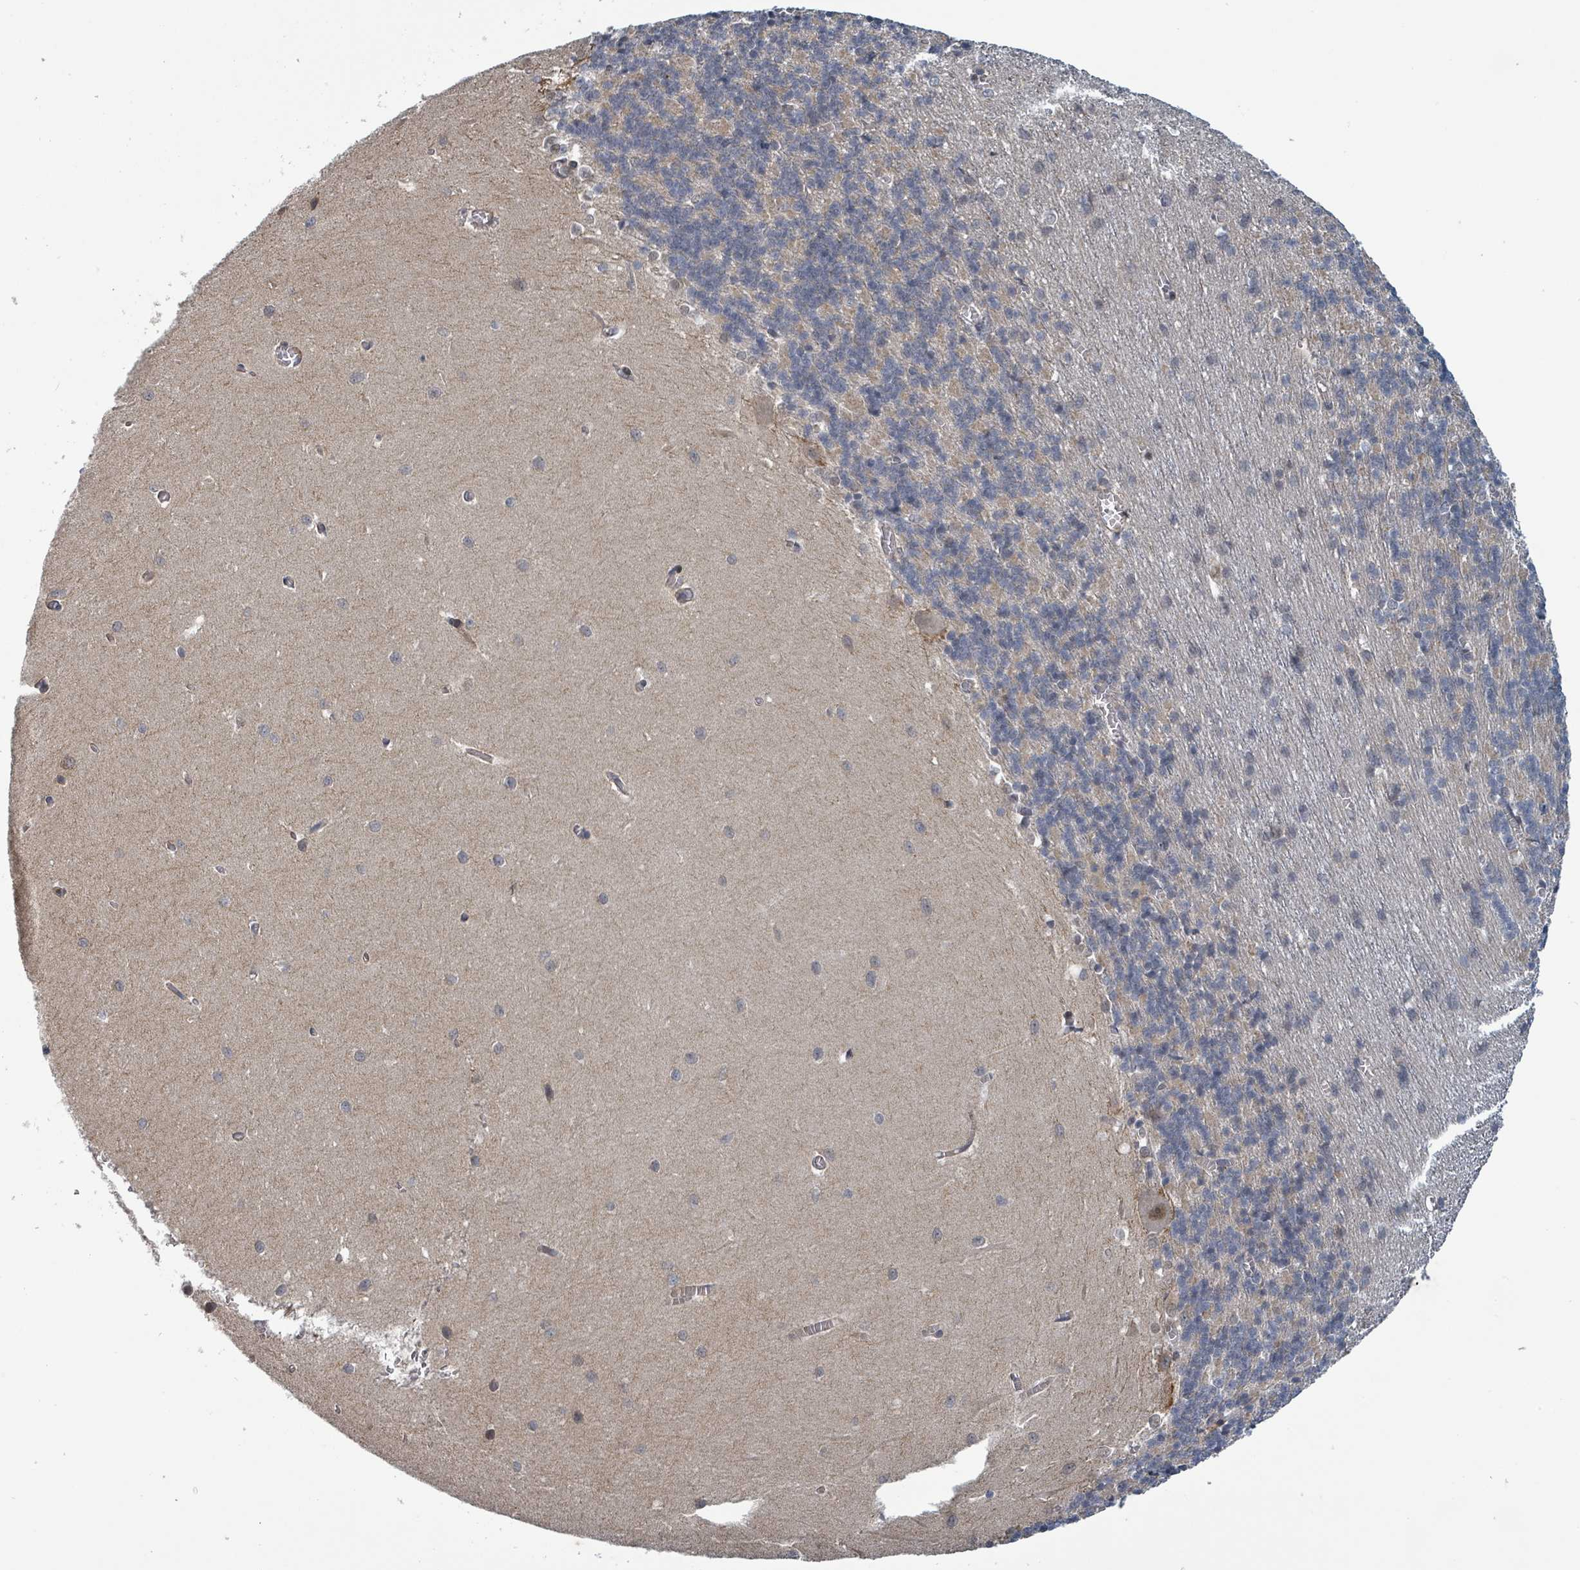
{"staining": {"intensity": "weak", "quantity": "25%-75%", "location": "cytoplasmic/membranous"}, "tissue": "cerebellum", "cell_type": "Cells in granular layer", "image_type": "normal", "snomed": [{"axis": "morphology", "description": "Normal tissue, NOS"}, {"axis": "topography", "description": "Cerebellum"}], "caption": "The photomicrograph displays immunohistochemical staining of unremarkable cerebellum. There is weak cytoplasmic/membranous positivity is present in approximately 25%-75% of cells in granular layer. (IHC, brightfield microscopy, high magnification).", "gene": "GTF3C1", "patient": {"sex": "male", "age": 37}}